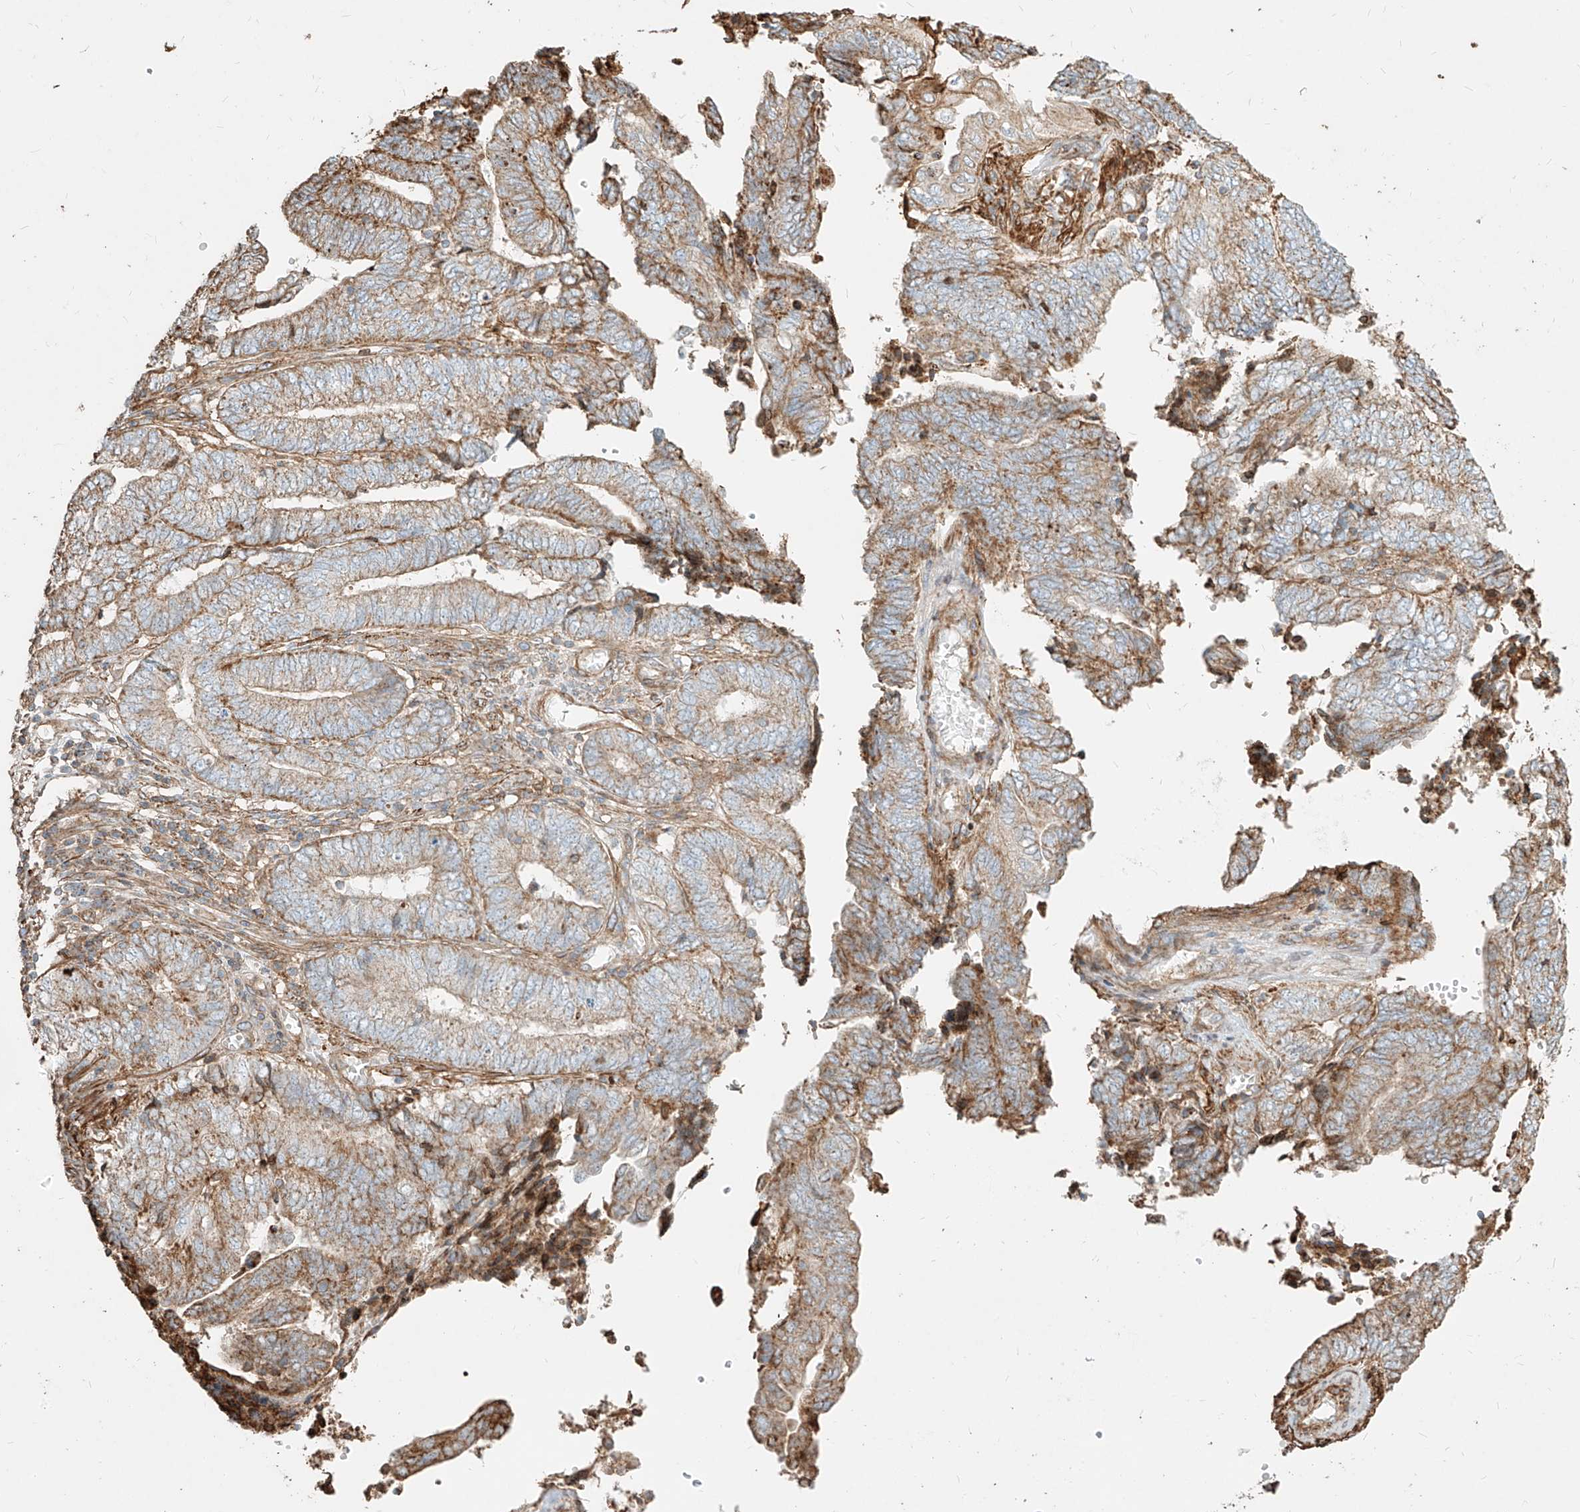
{"staining": {"intensity": "strong", "quantity": "25%-75%", "location": "cytoplasmic/membranous"}, "tissue": "endometrial cancer", "cell_type": "Tumor cells", "image_type": "cancer", "snomed": [{"axis": "morphology", "description": "Adenocarcinoma, NOS"}, {"axis": "topography", "description": "Uterus"}, {"axis": "topography", "description": "Endometrium"}], "caption": "Adenocarcinoma (endometrial) tissue reveals strong cytoplasmic/membranous positivity in about 25%-75% of tumor cells", "gene": "MTX2", "patient": {"sex": "female", "age": 70}}